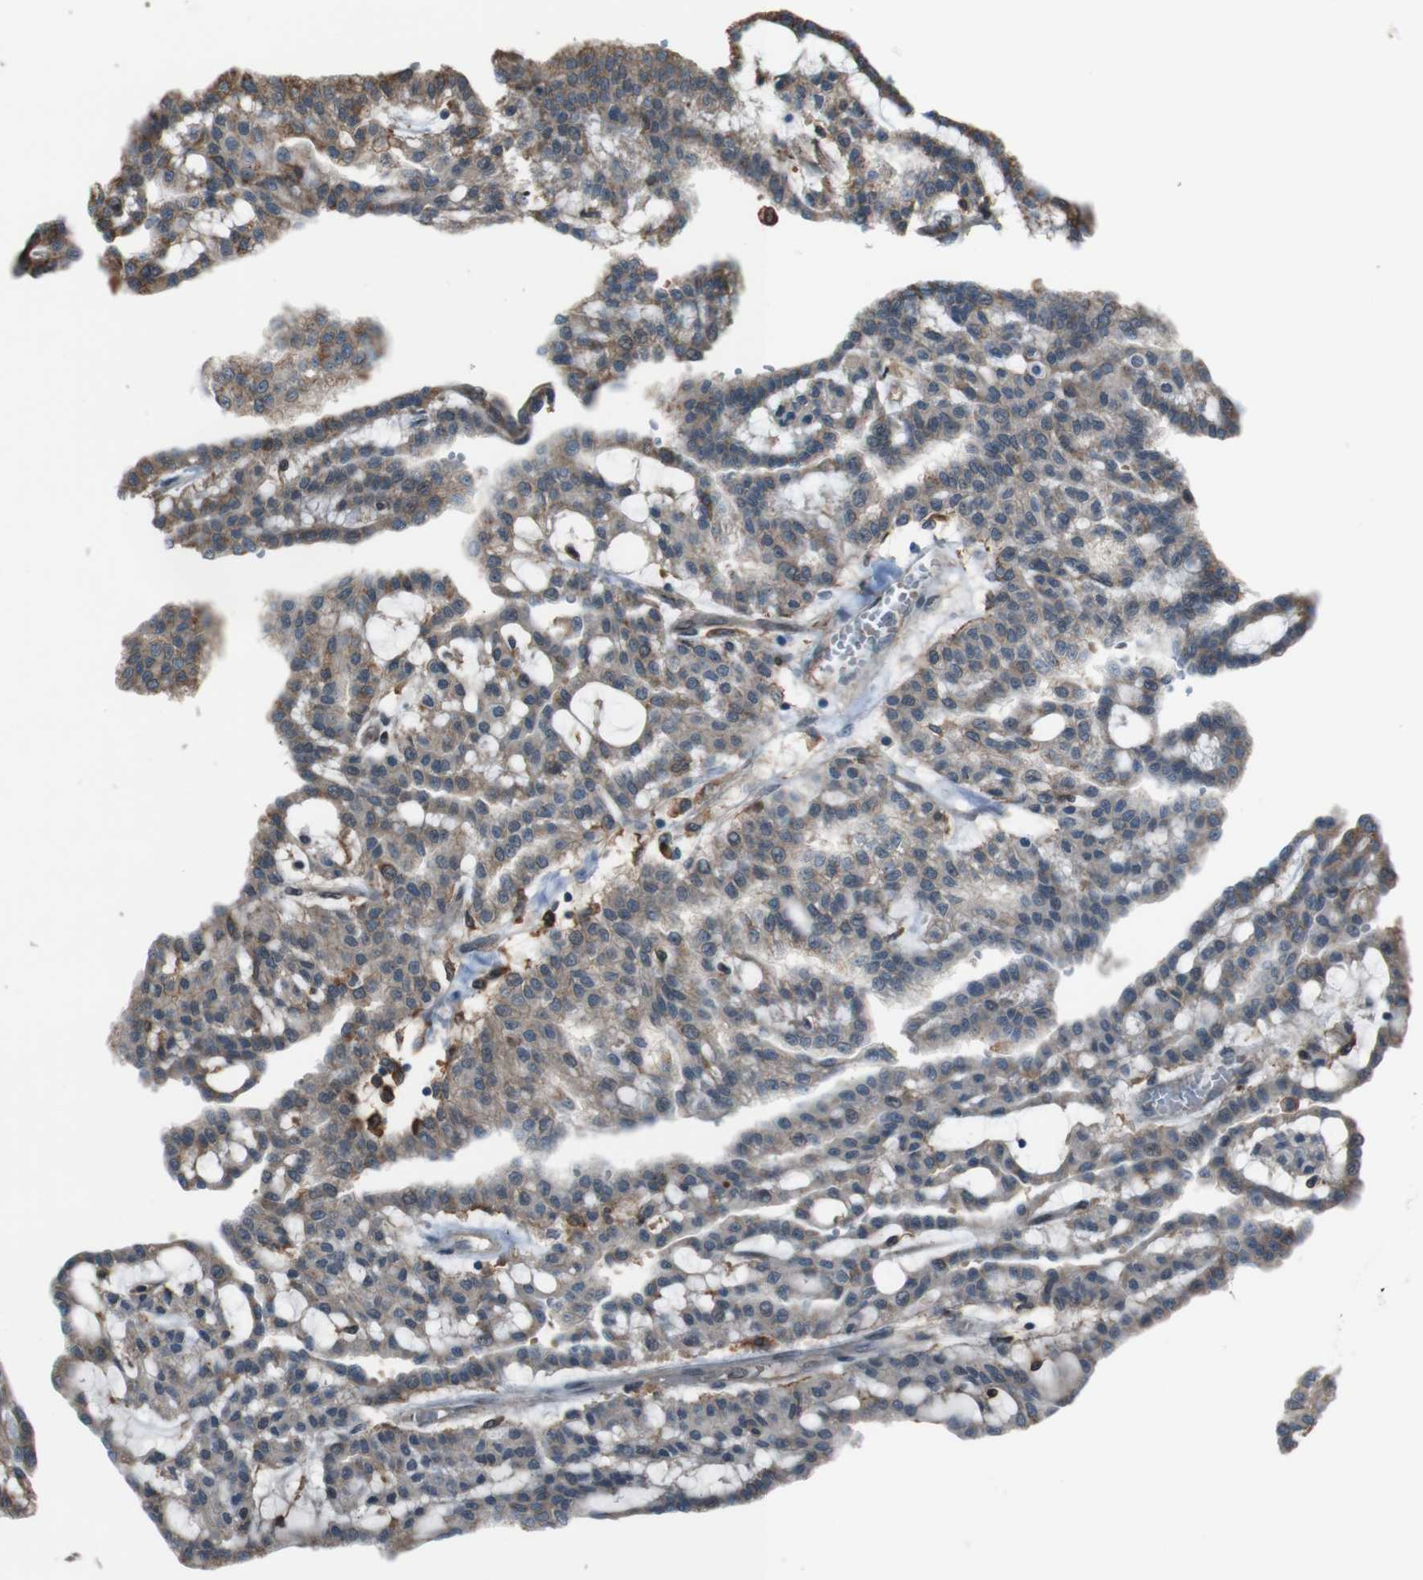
{"staining": {"intensity": "weak", "quantity": "<25%", "location": "cytoplasmic/membranous"}, "tissue": "renal cancer", "cell_type": "Tumor cells", "image_type": "cancer", "snomed": [{"axis": "morphology", "description": "Adenocarcinoma, NOS"}, {"axis": "topography", "description": "Kidney"}], "caption": "Tumor cells are negative for protein expression in human adenocarcinoma (renal). (DAB IHC, high magnification).", "gene": "ATP2B1", "patient": {"sex": "male", "age": 63}}